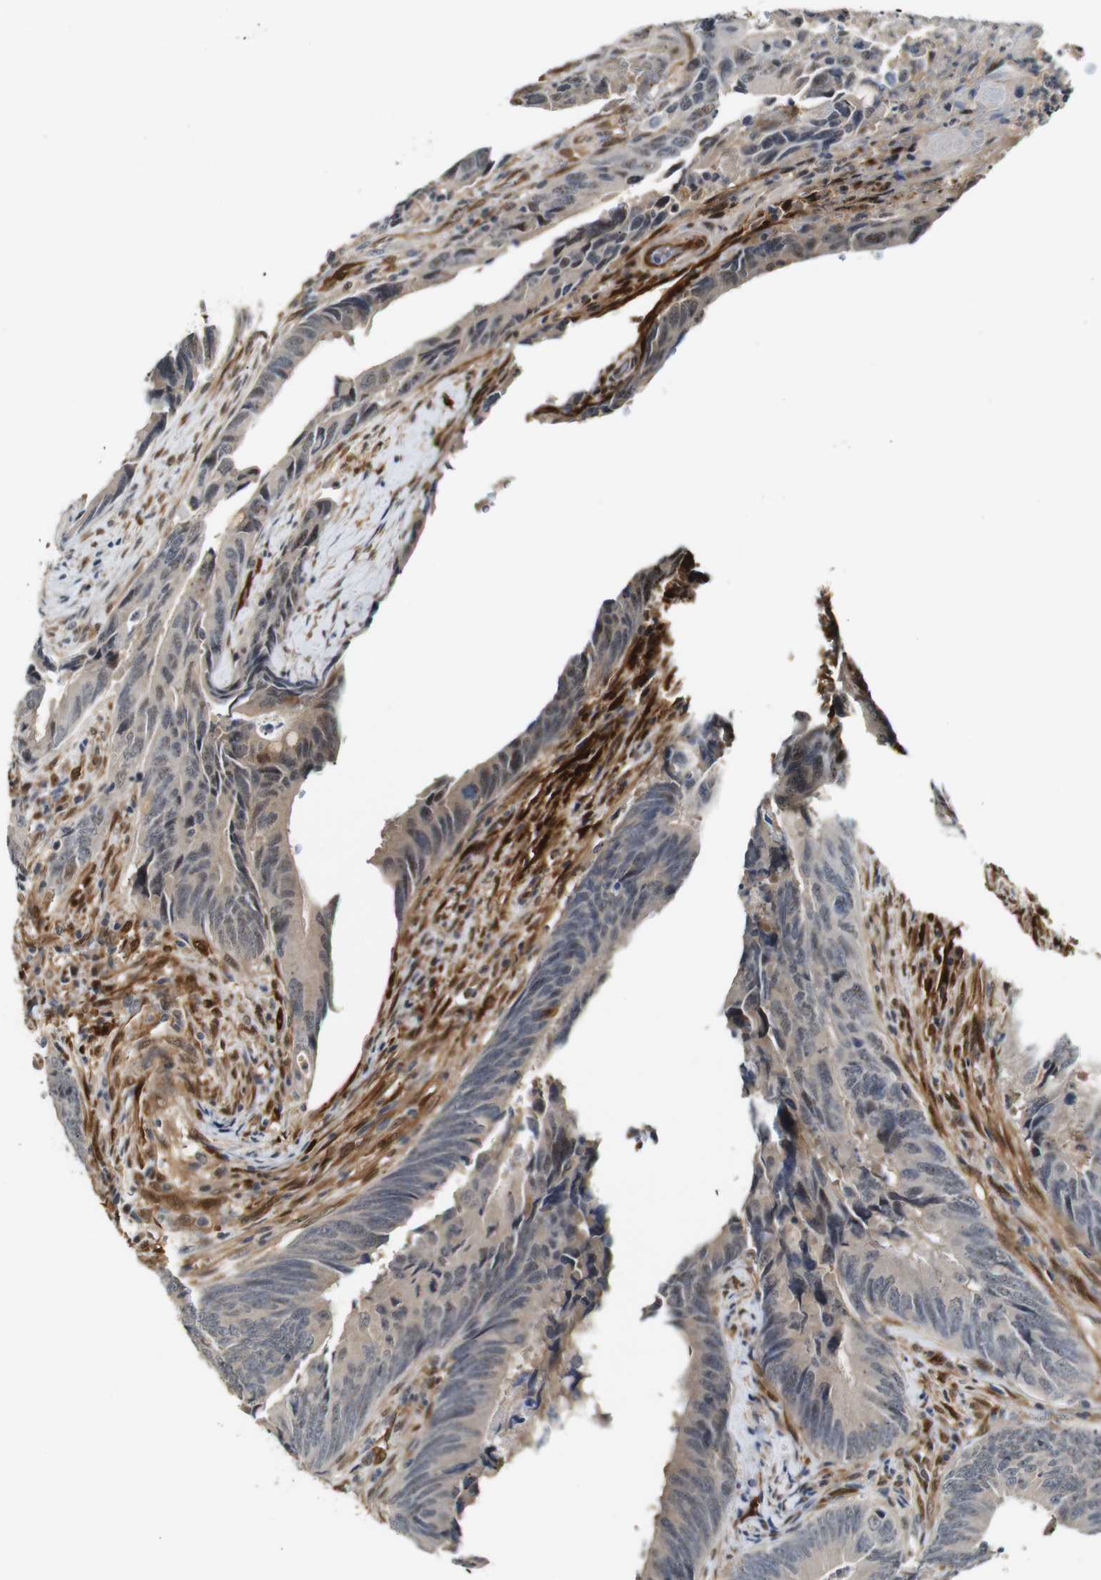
{"staining": {"intensity": "weak", "quantity": ">75%", "location": "cytoplasmic/membranous"}, "tissue": "colorectal cancer", "cell_type": "Tumor cells", "image_type": "cancer", "snomed": [{"axis": "morphology", "description": "Normal tissue, NOS"}, {"axis": "morphology", "description": "Adenocarcinoma, NOS"}, {"axis": "topography", "description": "Colon"}], "caption": "High-power microscopy captured an IHC histopathology image of adenocarcinoma (colorectal), revealing weak cytoplasmic/membranous expression in about >75% of tumor cells. (DAB IHC, brown staining for protein, blue staining for nuclei).", "gene": "LXN", "patient": {"sex": "male", "age": 56}}